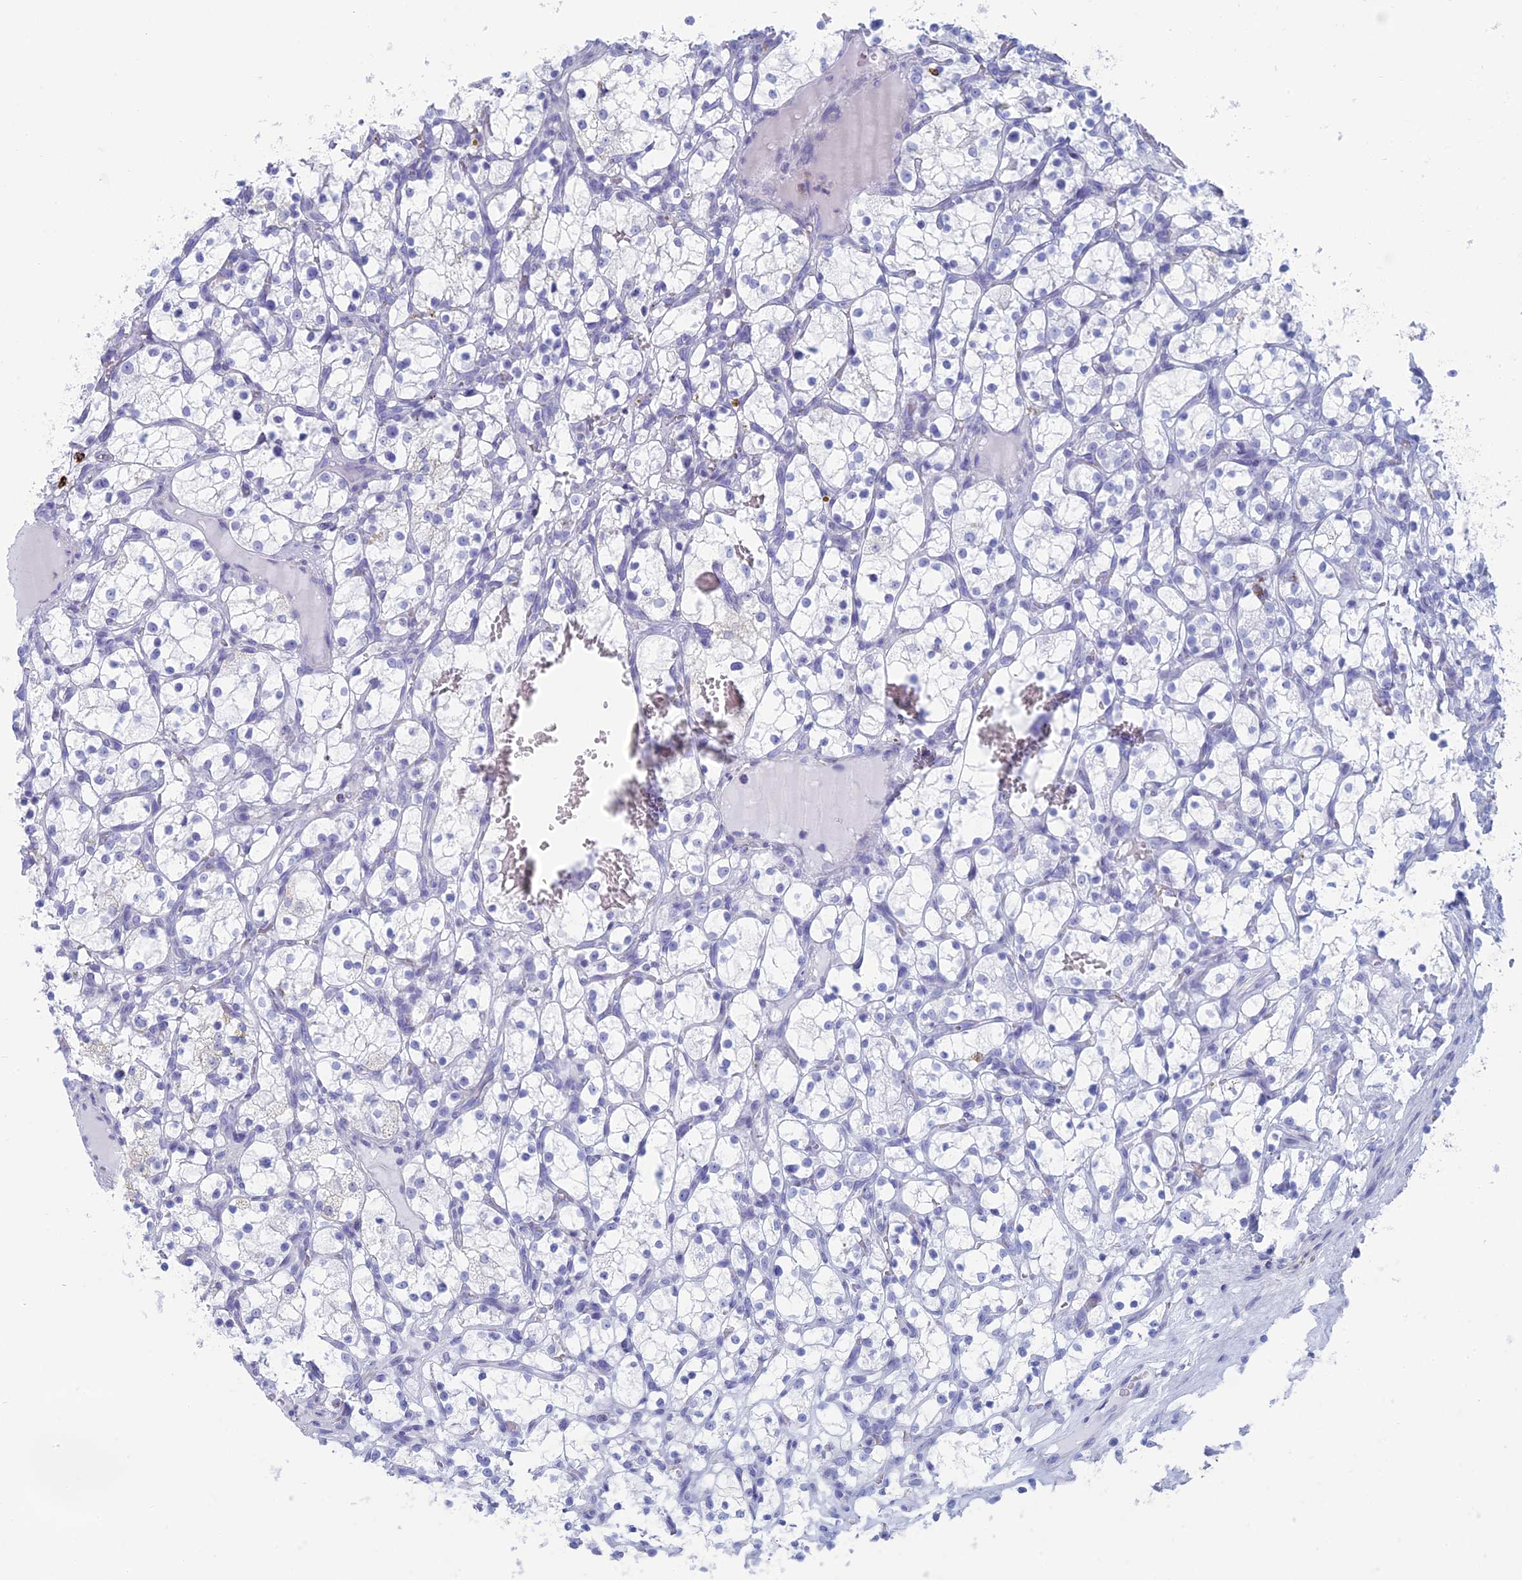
{"staining": {"intensity": "negative", "quantity": "none", "location": "none"}, "tissue": "renal cancer", "cell_type": "Tumor cells", "image_type": "cancer", "snomed": [{"axis": "morphology", "description": "Adenocarcinoma, NOS"}, {"axis": "topography", "description": "Kidney"}], "caption": "Tumor cells are negative for protein expression in human renal adenocarcinoma.", "gene": "ALMS1", "patient": {"sex": "female", "age": 69}}